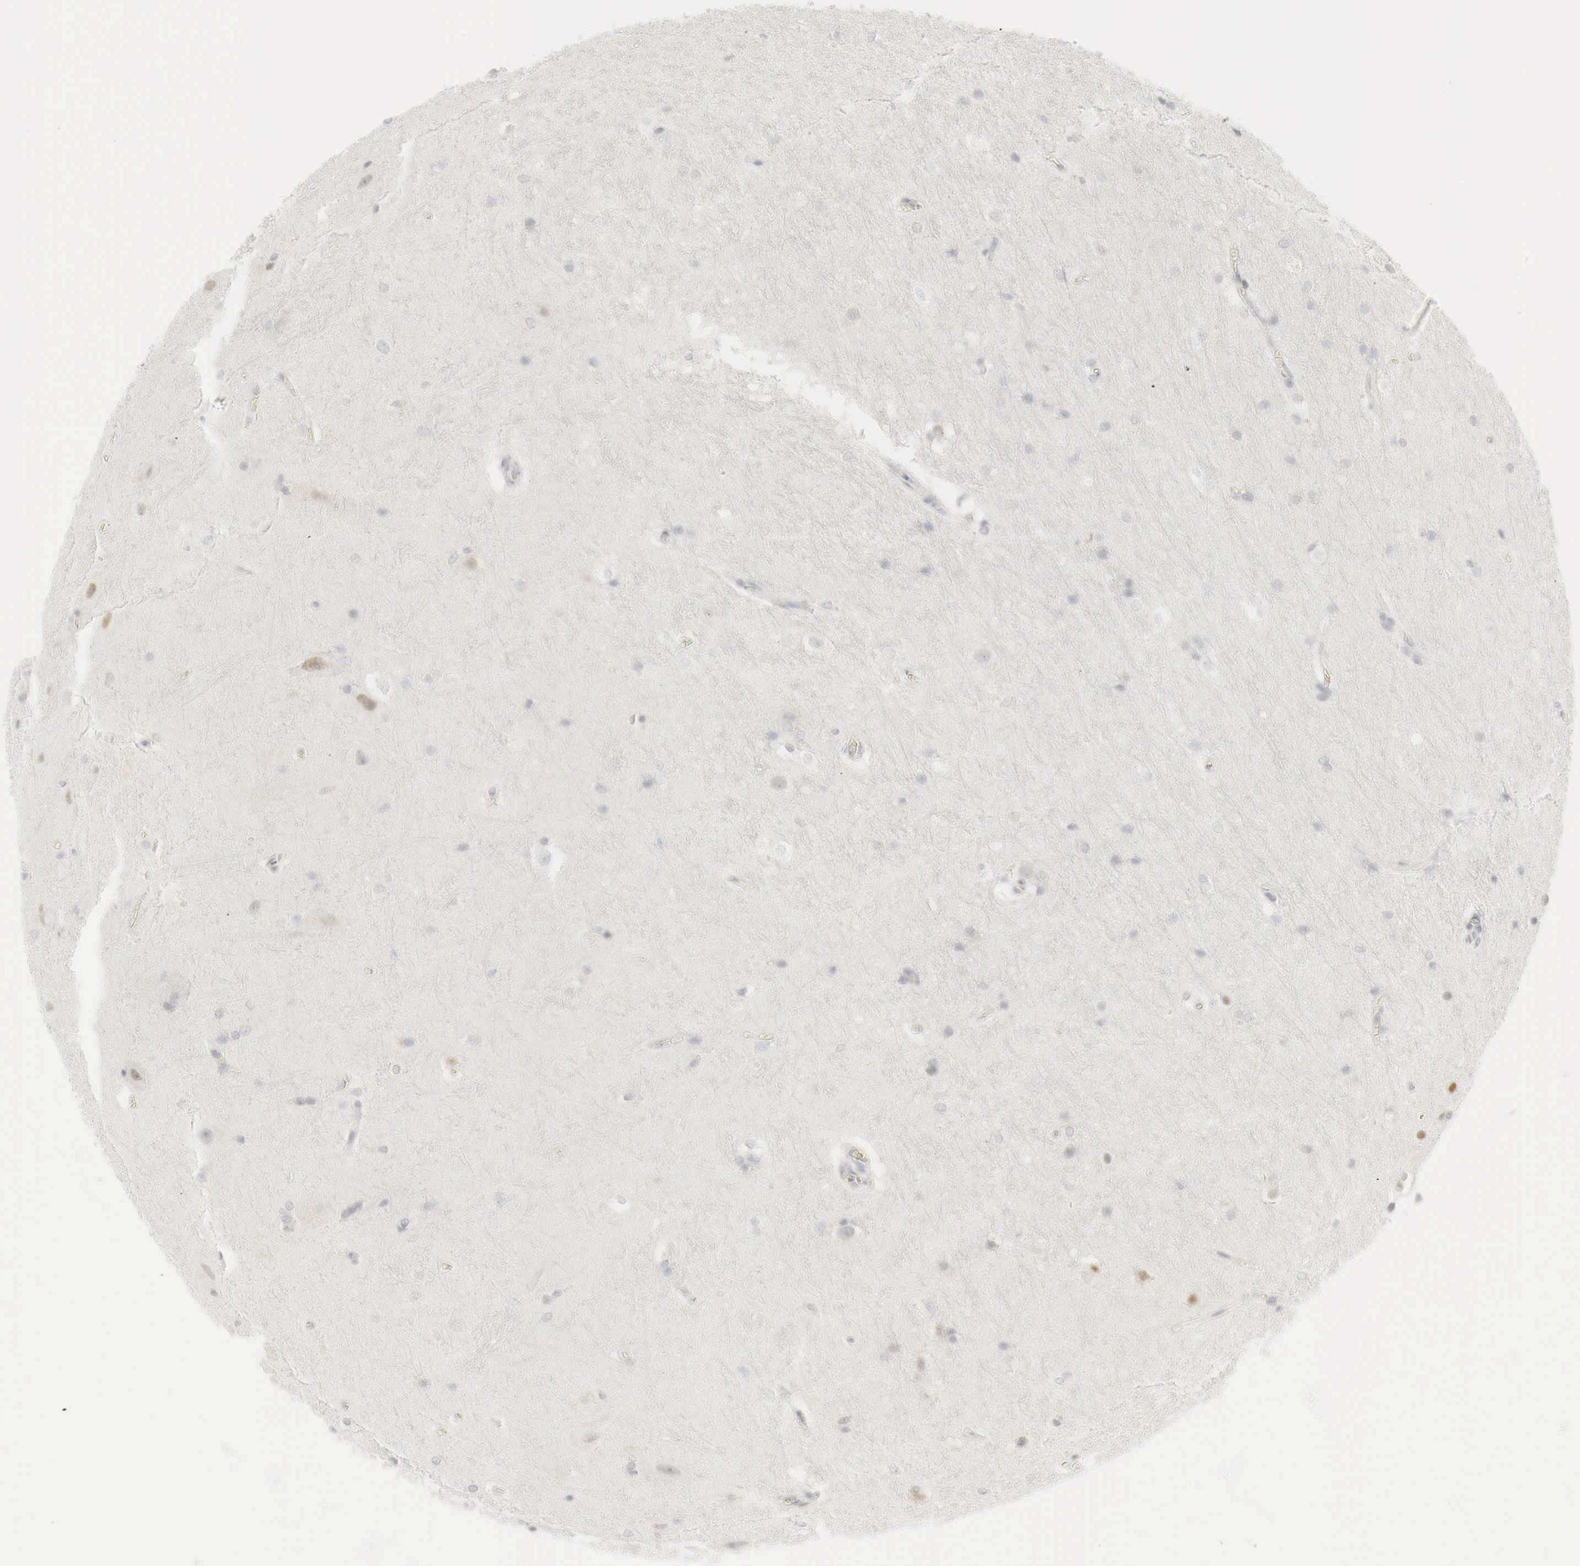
{"staining": {"intensity": "negative", "quantity": "none", "location": "none"}, "tissue": "cerebral cortex", "cell_type": "Endothelial cells", "image_type": "normal", "snomed": [{"axis": "morphology", "description": "Normal tissue, NOS"}, {"axis": "topography", "description": "Cerebral cortex"}, {"axis": "topography", "description": "Hippocampus"}], "caption": "Endothelial cells are negative for brown protein staining in normal cerebral cortex. Nuclei are stained in blue.", "gene": "TP63", "patient": {"sex": "female", "age": 19}}